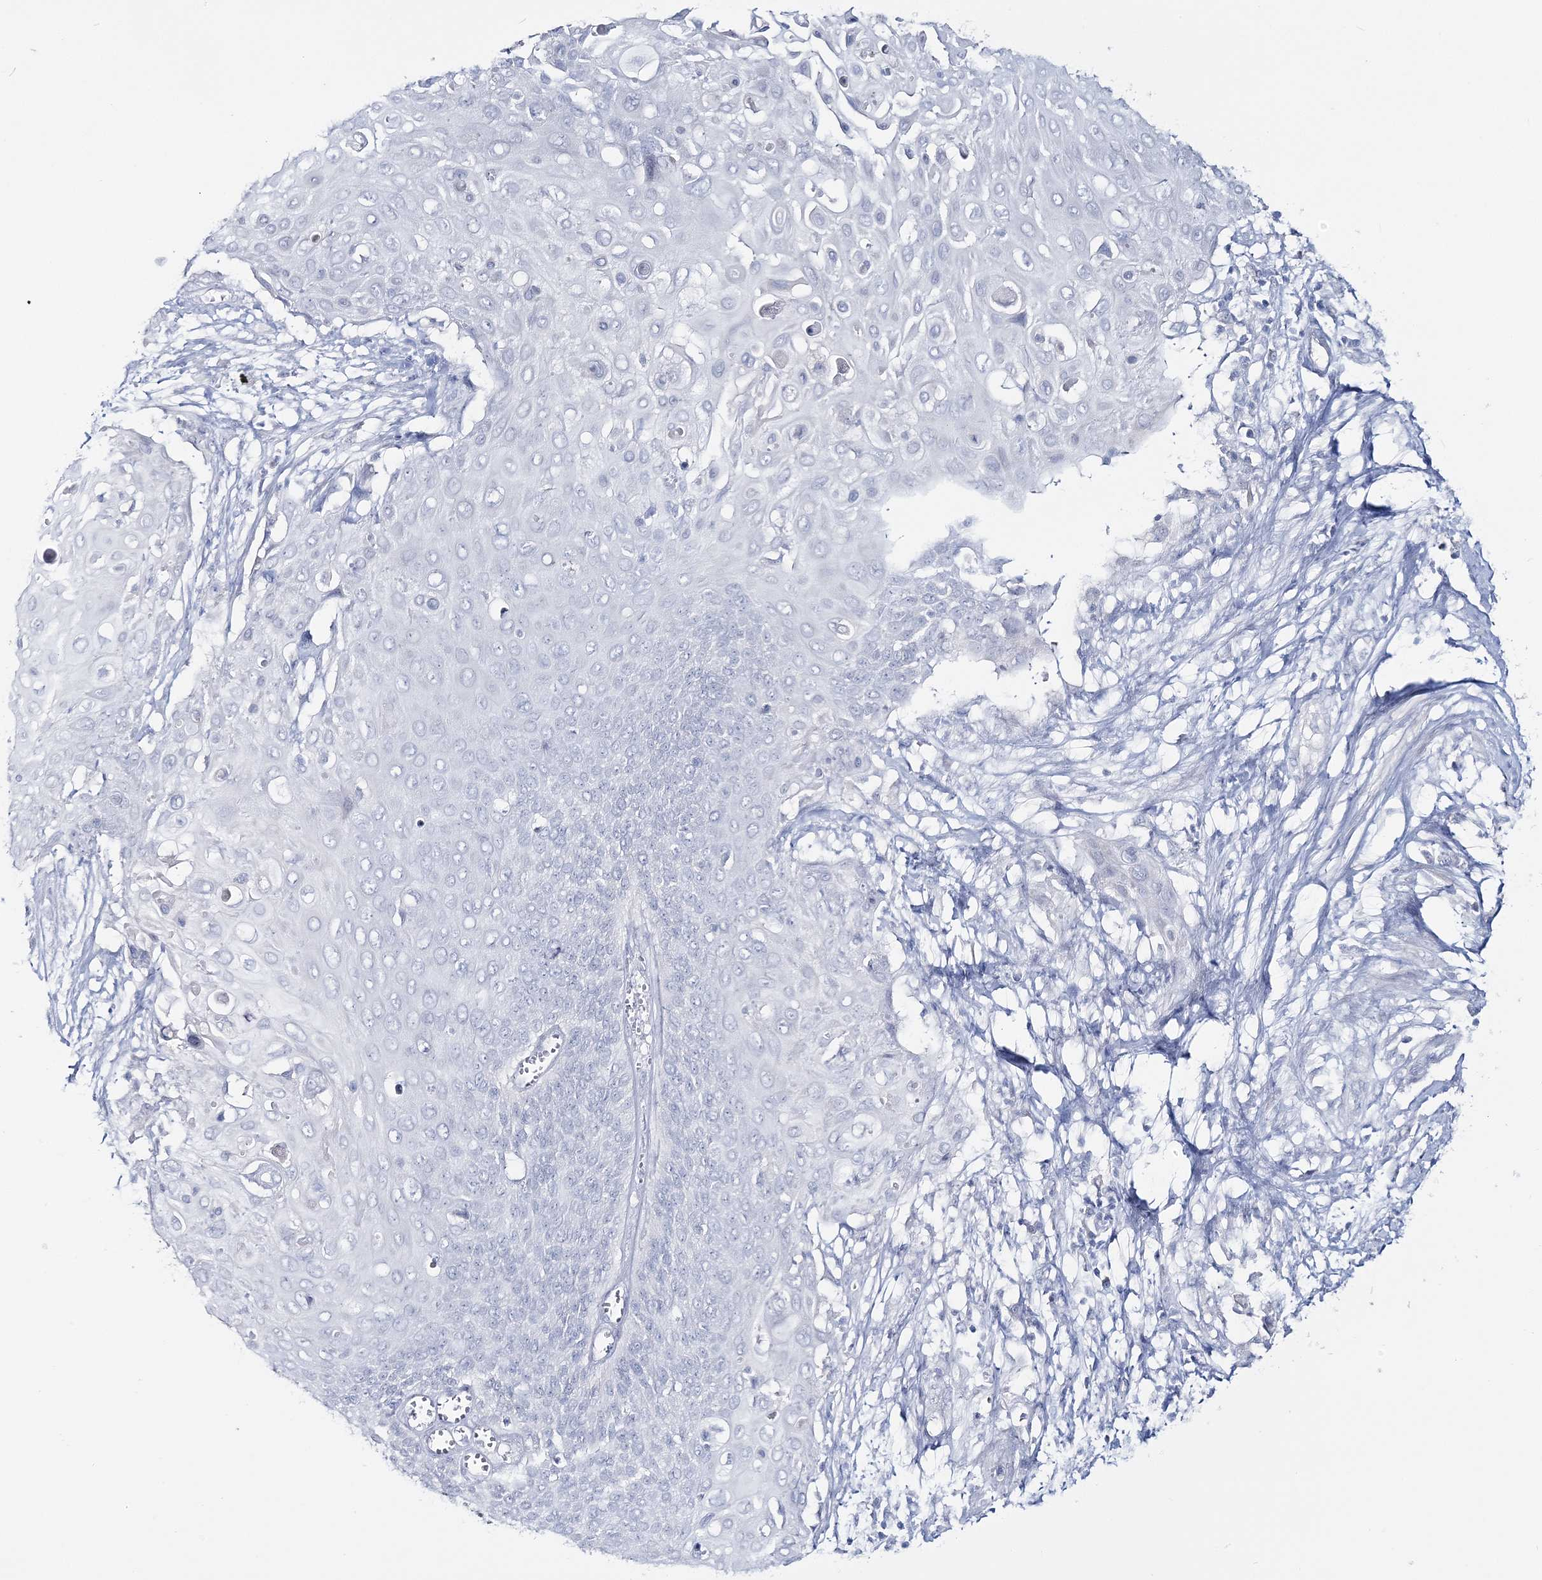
{"staining": {"intensity": "negative", "quantity": "none", "location": "none"}, "tissue": "cervical cancer", "cell_type": "Tumor cells", "image_type": "cancer", "snomed": [{"axis": "morphology", "description": "Squamous cell carcinoma, NOS"}, {"axis": "topography", "description": "Cervix"}], "caption": "DAB immunohistochemical staining of human cervical cancer reveals no significant staining in tumor cells.", "gene": "CYP3A4", "patient": {"sex": "female", "age": 39}}